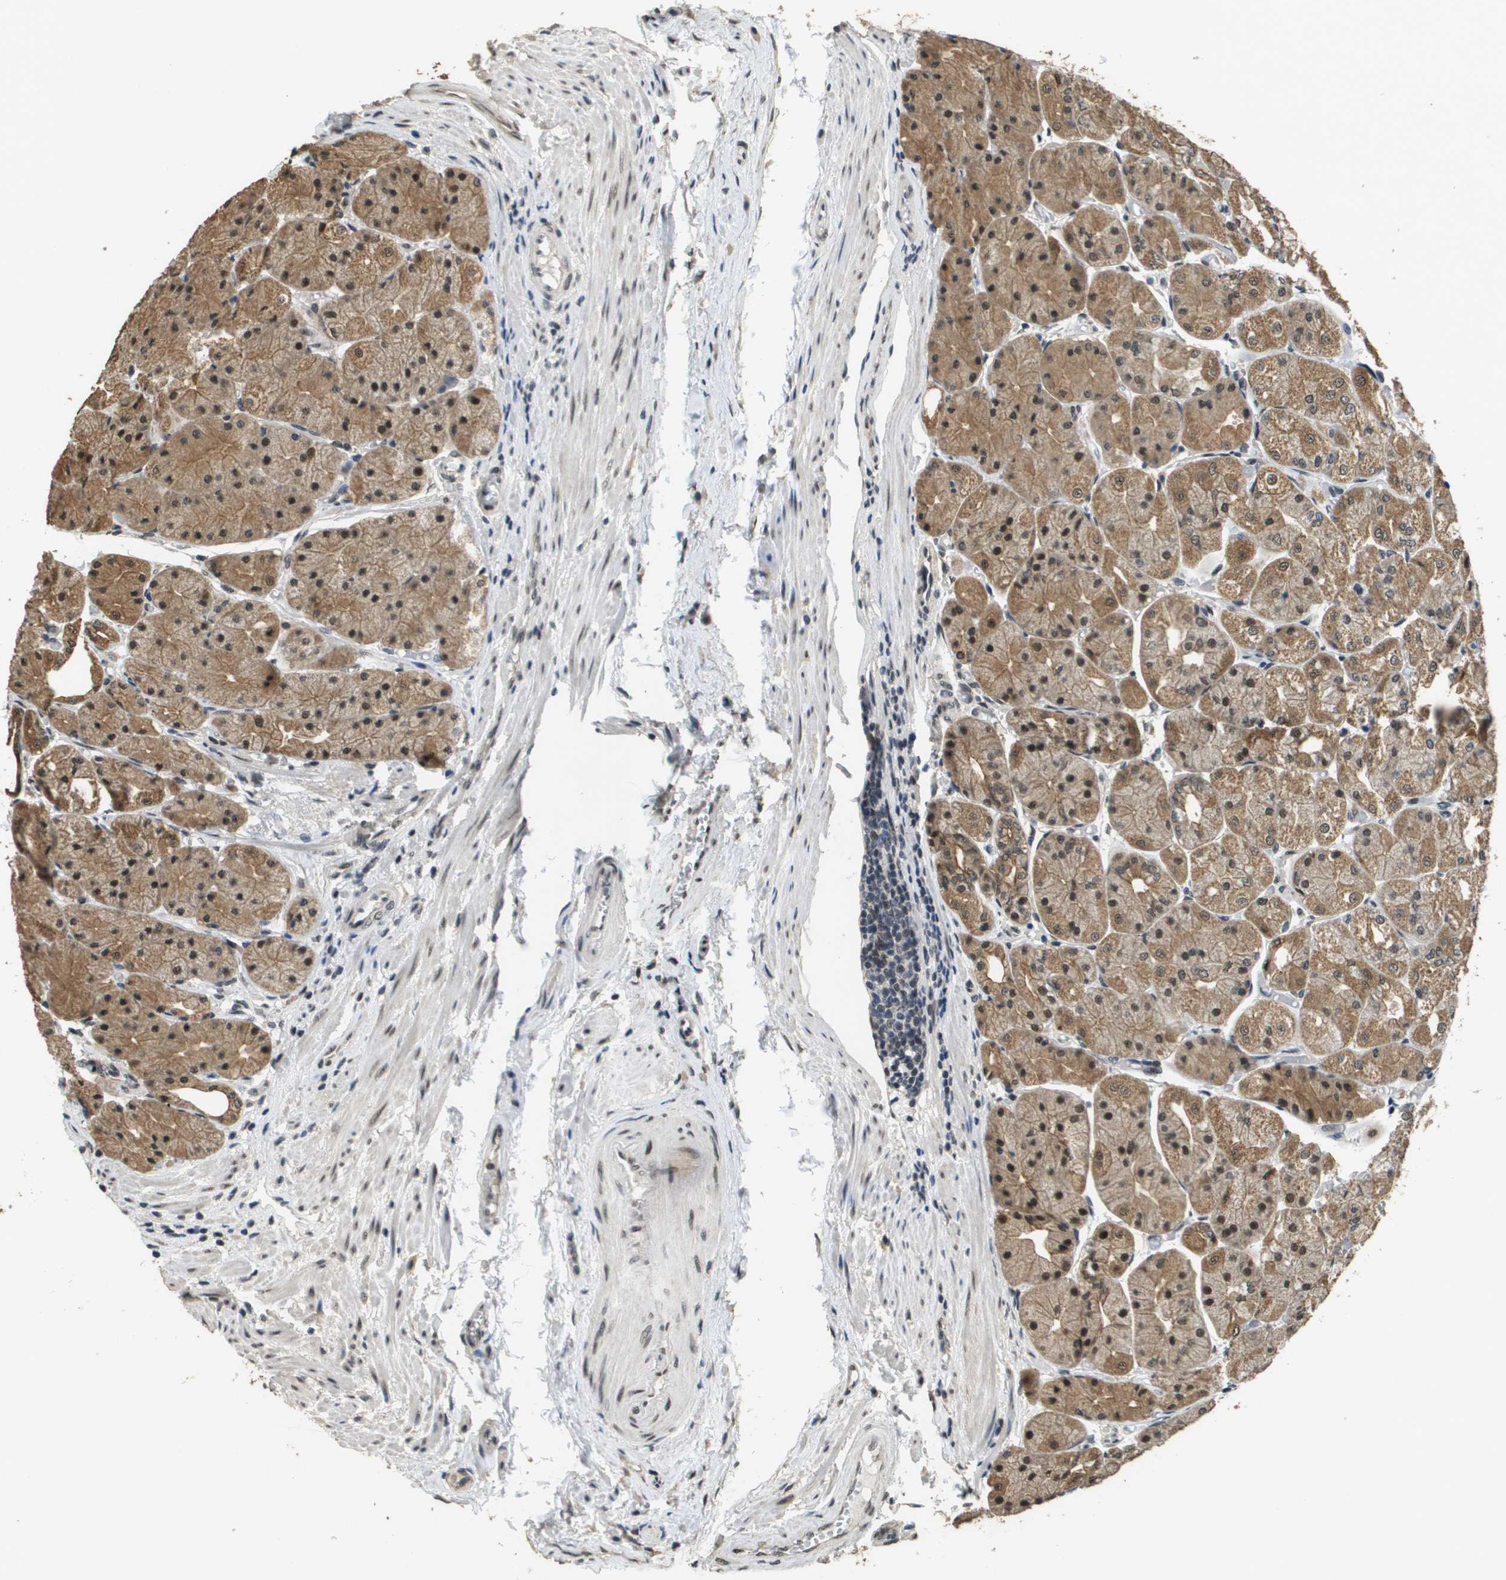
{"staining": {"intensity": "moderate", "quantity": ">75%", "location": "cytoplasmic/membranous,nuclear"}, "tissue": "stomach", "cell_type": "Glandular cells", "image_type": "normal", "snomed": [{"axis": "morphology", "description": "Normal tissue, NOS"}, {"axis": "topography", "description": "Stomach, upper"}], "caption": "The histopathology image shows a brown stain indicating the presence of a protein in the cytoplasmic/membranous,nuclear of glandular cells in stomach. The protein of interest is stained brown, and the nuclei are stained in blue (DAB IHC with brightfield microscopy, high magnification).", "gene": "FANCC", "patient": {"sex": "male", "age": 72}}